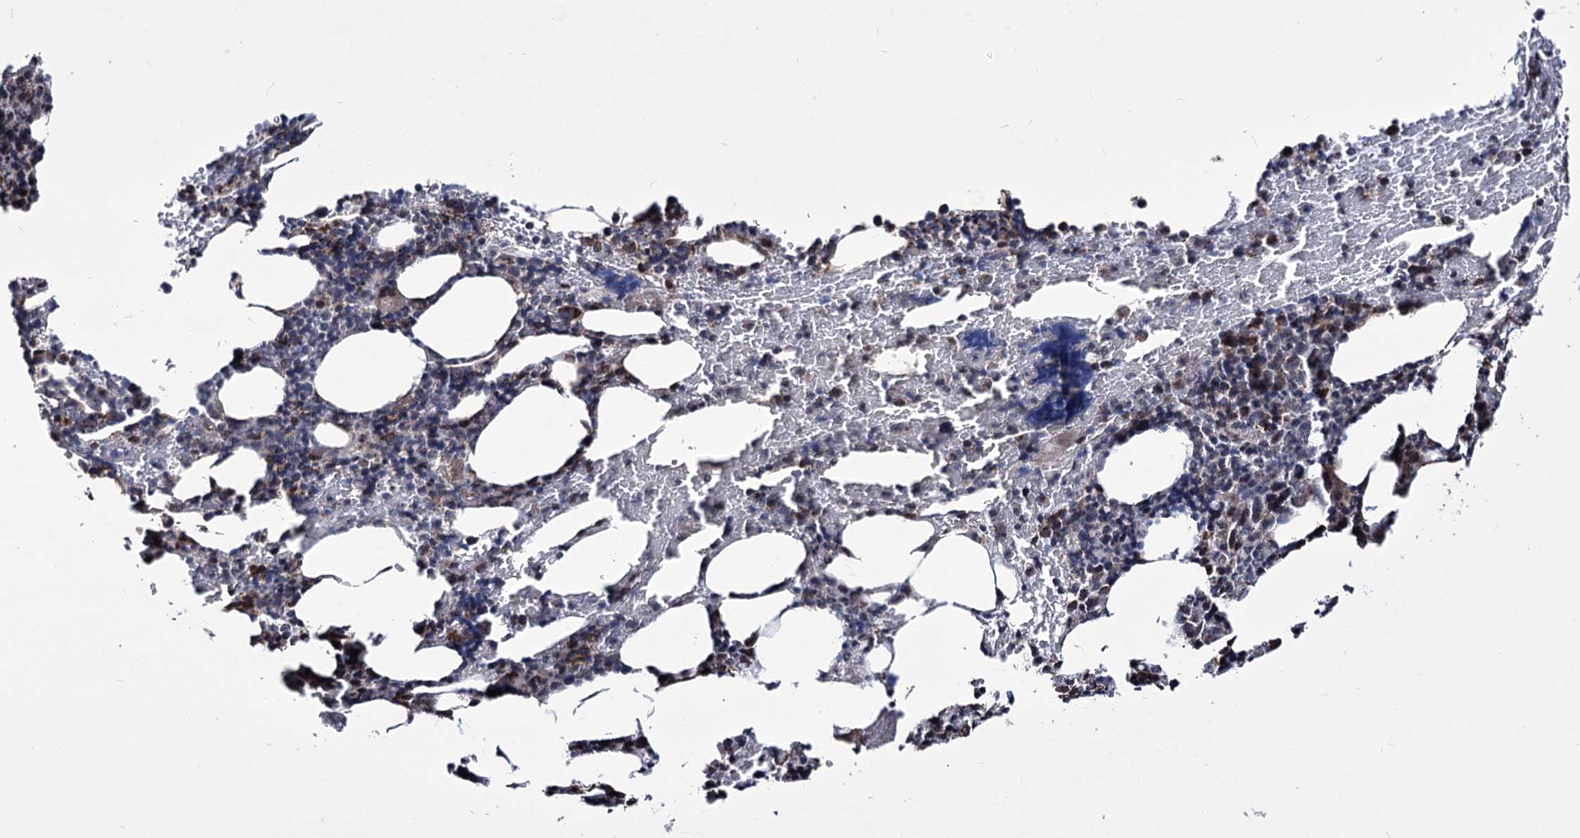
{"staining": {"intensity": "moderate", "quantity": "<25%", "location": "cytoplasmic/membranous"}, "tissue": "bone marrow", "cell_type": "Hematopoietic cells", "image_type": "normal", "snomed": [{"axis": "morphology", "description": "Normal tissue, NOS"}, {"axis": "topography", "description": "Bone marrow"}], "caption": "An image showing moderate cytoplasmic/membranous expression in about <25% of hematopoietic cells in normal bone marrow, as visualized by brown immunohistochemical staining.", "gene": "CREB3L4", "patient": {"sex": "male", "age": 62}}